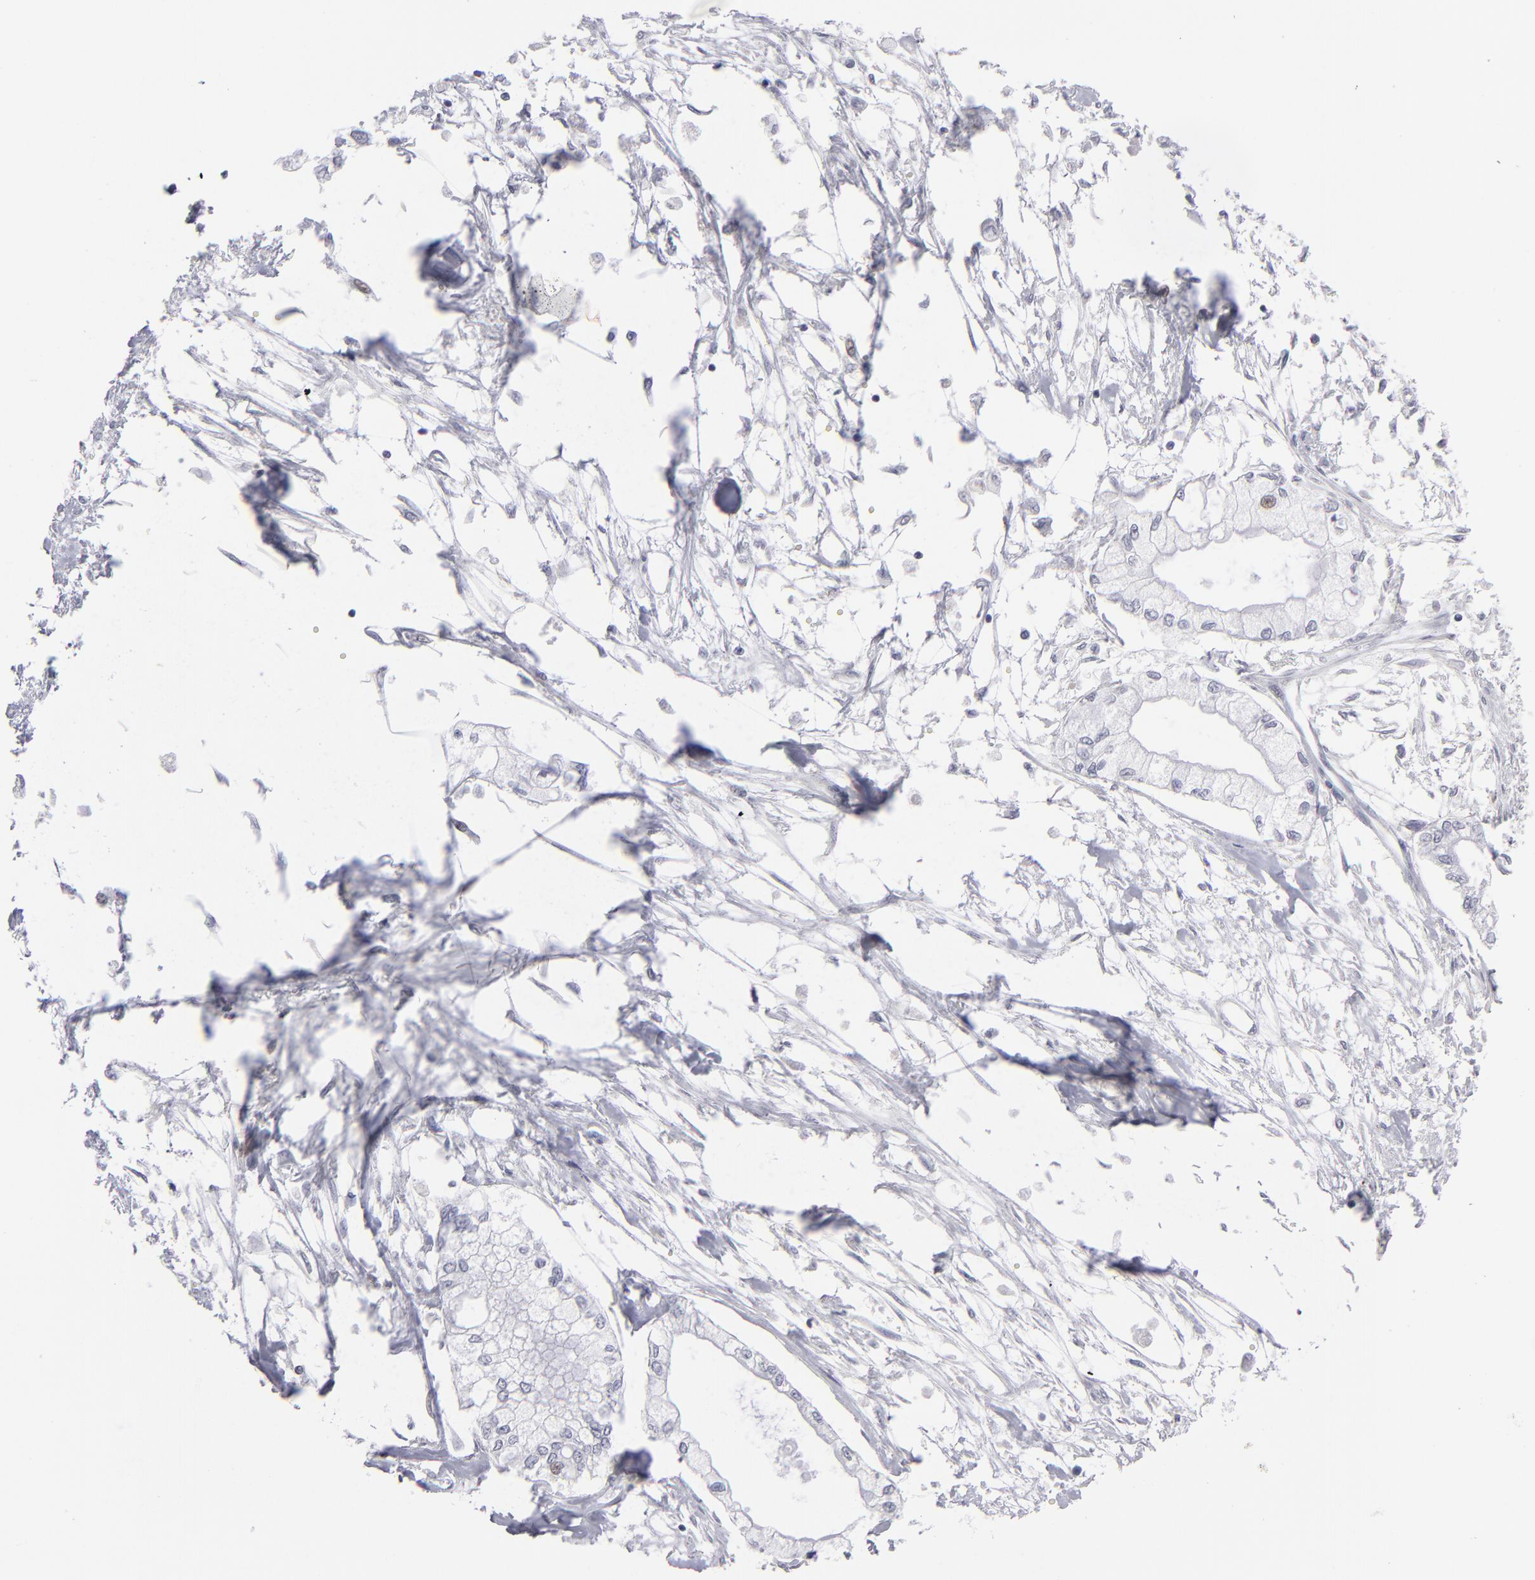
{"staining": {"intensity": "negative", "quantity": "none", "location": "none"}, "tissue": "pancreatic cancer", "cell_type": "Tumor cells", "image_type": "cancer", "snomed": [{"axis": "morphology", "description": "Adenocarcinoma, NOS"}, {"axis": "topography", "description": "Pancreas"}], "caption": "Histopathology image shows no protein positivity in tumor cells of pancreatic adenocarcinoma tissue.", "gene": "CADM3", "patient": {"sex": "male", "age": 79}}